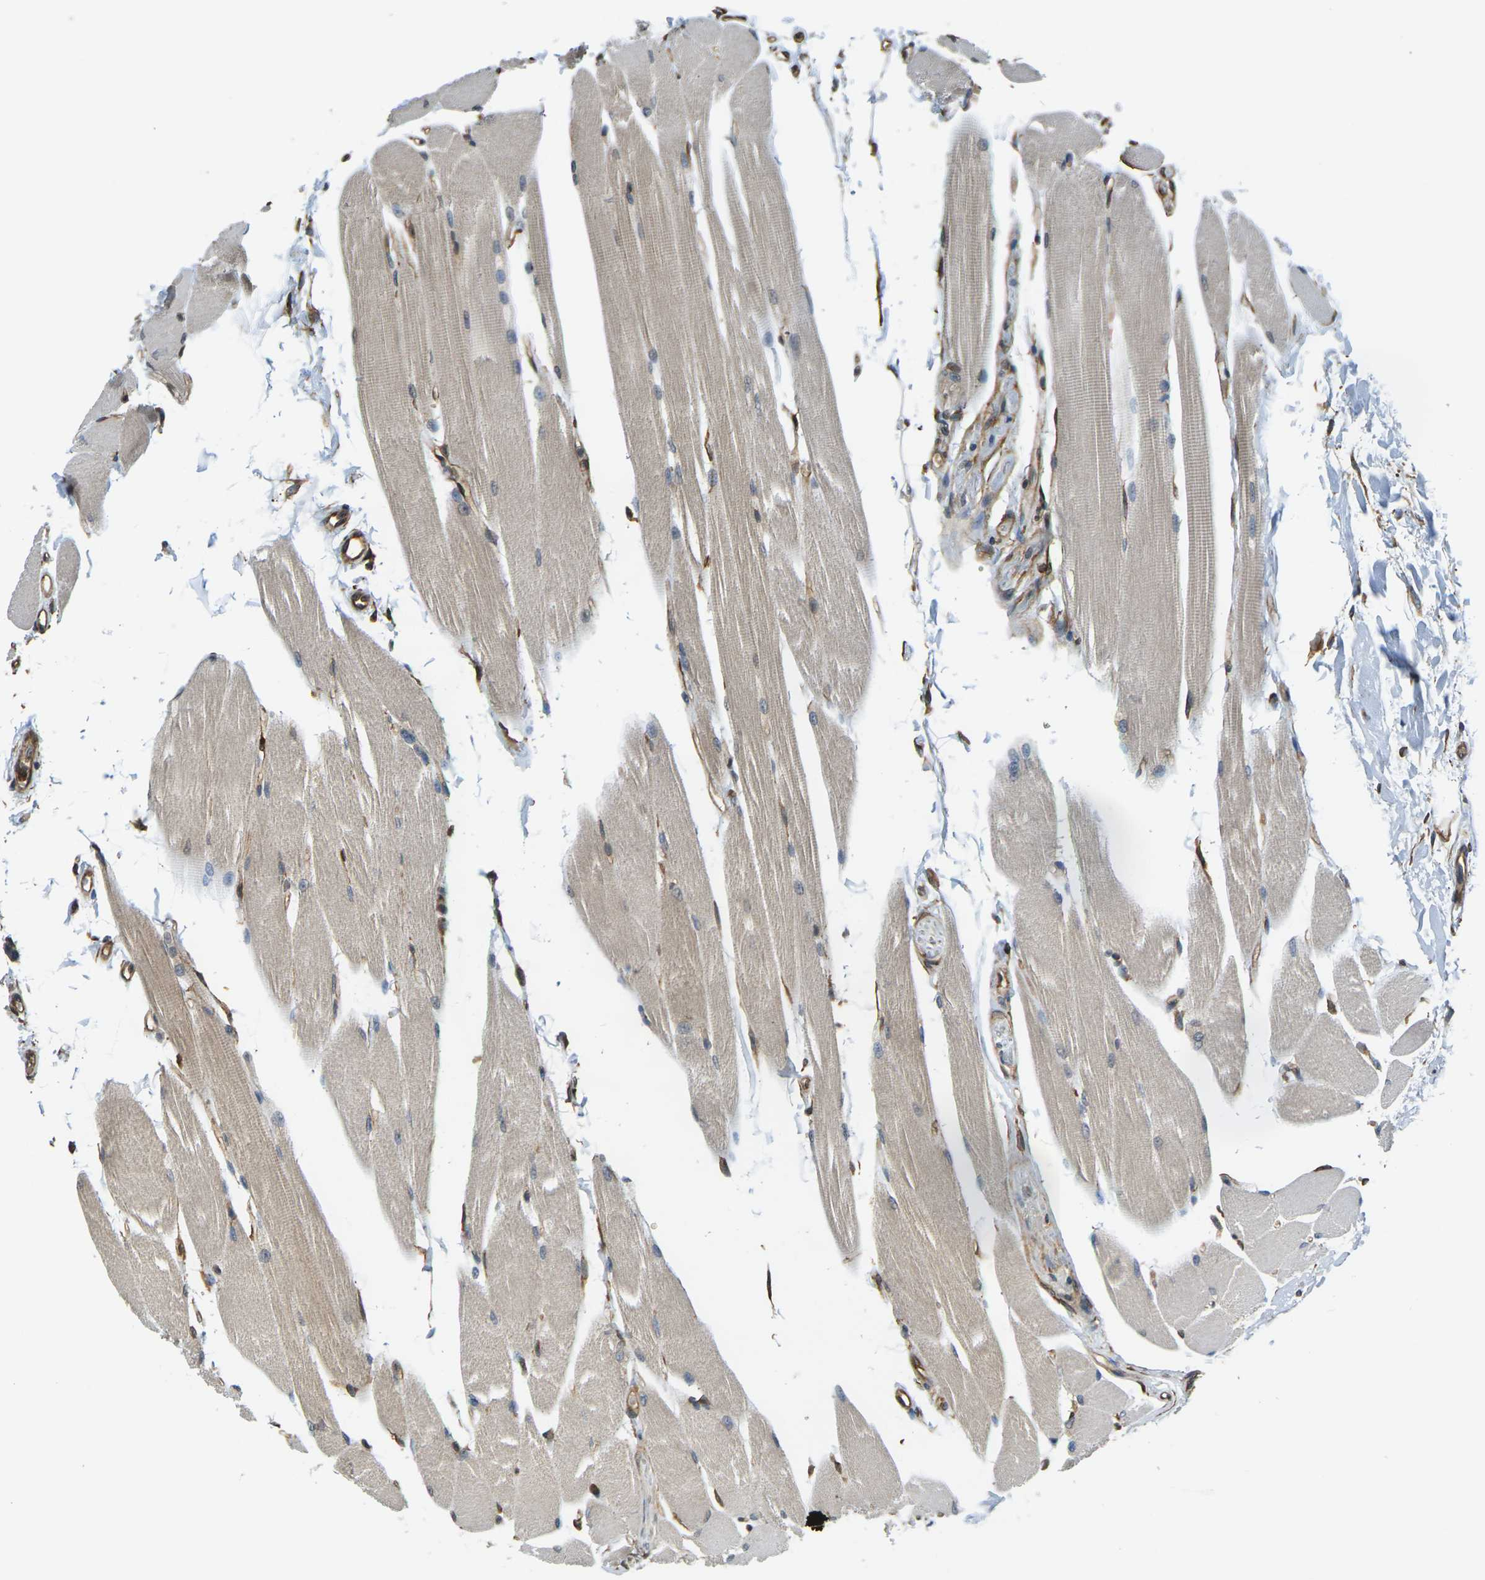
{"staining": {"intensity": "weak", "quantity": "25%-75%", "location": "cytoplasmic/membranous"}, "tissue": "skeletal muscle", "cell_type": "Myocytes", "image_type": "normal", "snomed": [{"axis": "morphology", "description": "Normal tissue, NOS"}, {"axis": "topography", "description": "Skeletal muscle"}, {"axis": "topography", "description": "Peripheral nerve tissue"}], "caption": "Benign skeletal muscle was stained to show a protein in brown. There is low levels of weak cytoplasmic/membranous expression in about 25%-75% of myocytes. The staining was performed using DAB, with brown indicating positive protein expression. Nuclei are stained blue with hematoxylin.", "gene": "CAST", "patient": {"sex": "female", "age": 84}}